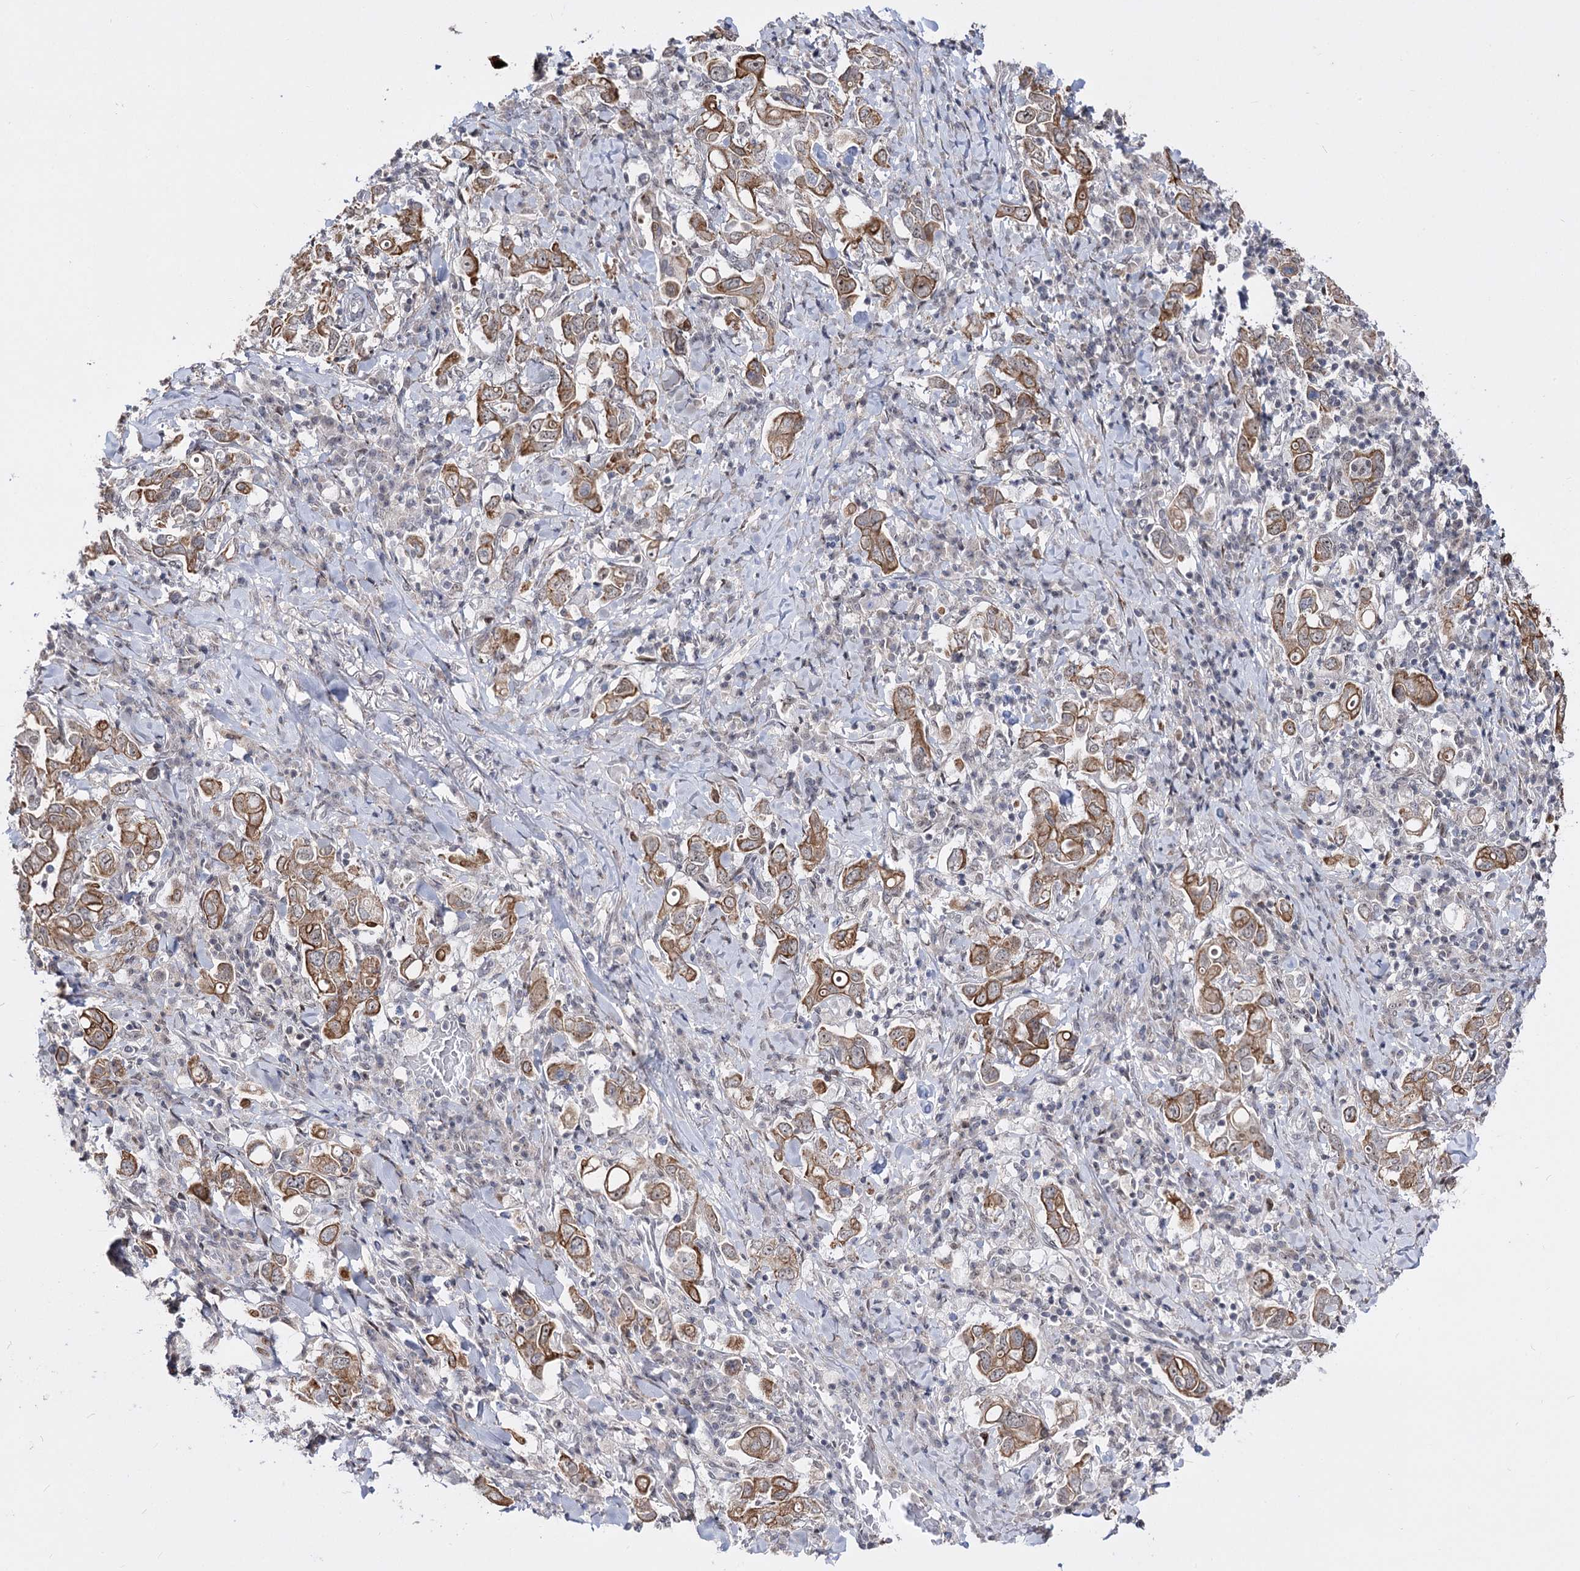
{"staining": {"intensity": "moderate", "quantity": ">75%", "location": "cytoplasmic/membranous"}, "tissue": "stomach cancer", "cell_type": "Tumor cells", "image_type": "cancer", "snomed": [{"axis": "morphology", "description": "Adenocarcinoma, NOS"}, {"axis": "topography", "description": "Stomach, upper"}], "caption": "Immunohistochemical staining of stomach adenocarcinoma demonstrates medium levels of moderate cytoplasmic/membranous expression in about >75% of tumor cells.", "gene": "STOX1", "patient": {"sex": "male", "age": 62}}